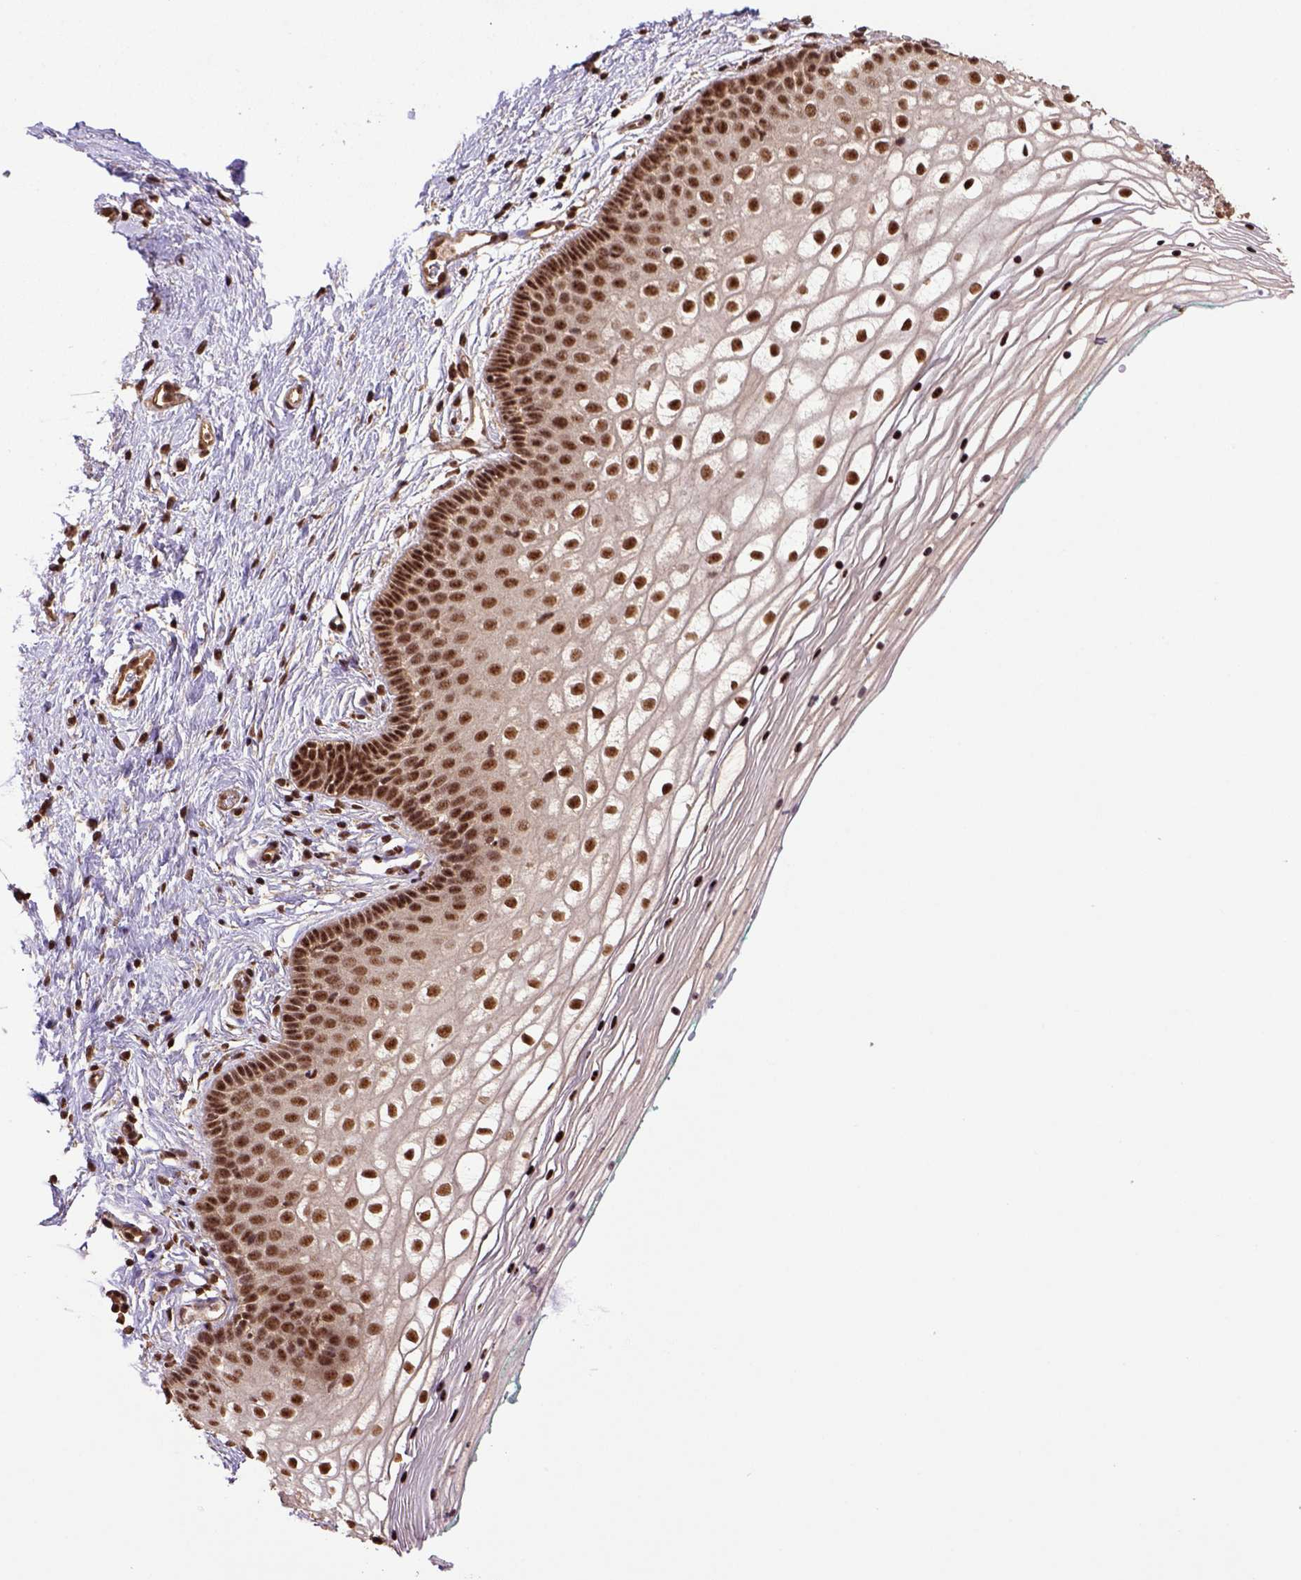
{"staining": {"intensity": "strong", "quantity": ">75%", "location": "nuclear"}, "tissue": "vagina", "cell_type": "Squamous epithelial cells", "image_type": "normal", "snomed": [{"axis": "morphology", "description": "Normal tissue, NOS"}, {"axis": "topography", "description": "Vagina"}], "caption": "Immunohistochemical staining of benign vagina shows high levels of strong nuclear expression in about >75% of squamous epithelial cells. The staining is performed using DAB (3,3'-diaminobenzidine) brown chromogen to label protein expression. The nuclei are counter-stained blue using hematoxylin.", "gene": "PPIG", "patient": {"sex": "female", "age": 36}}